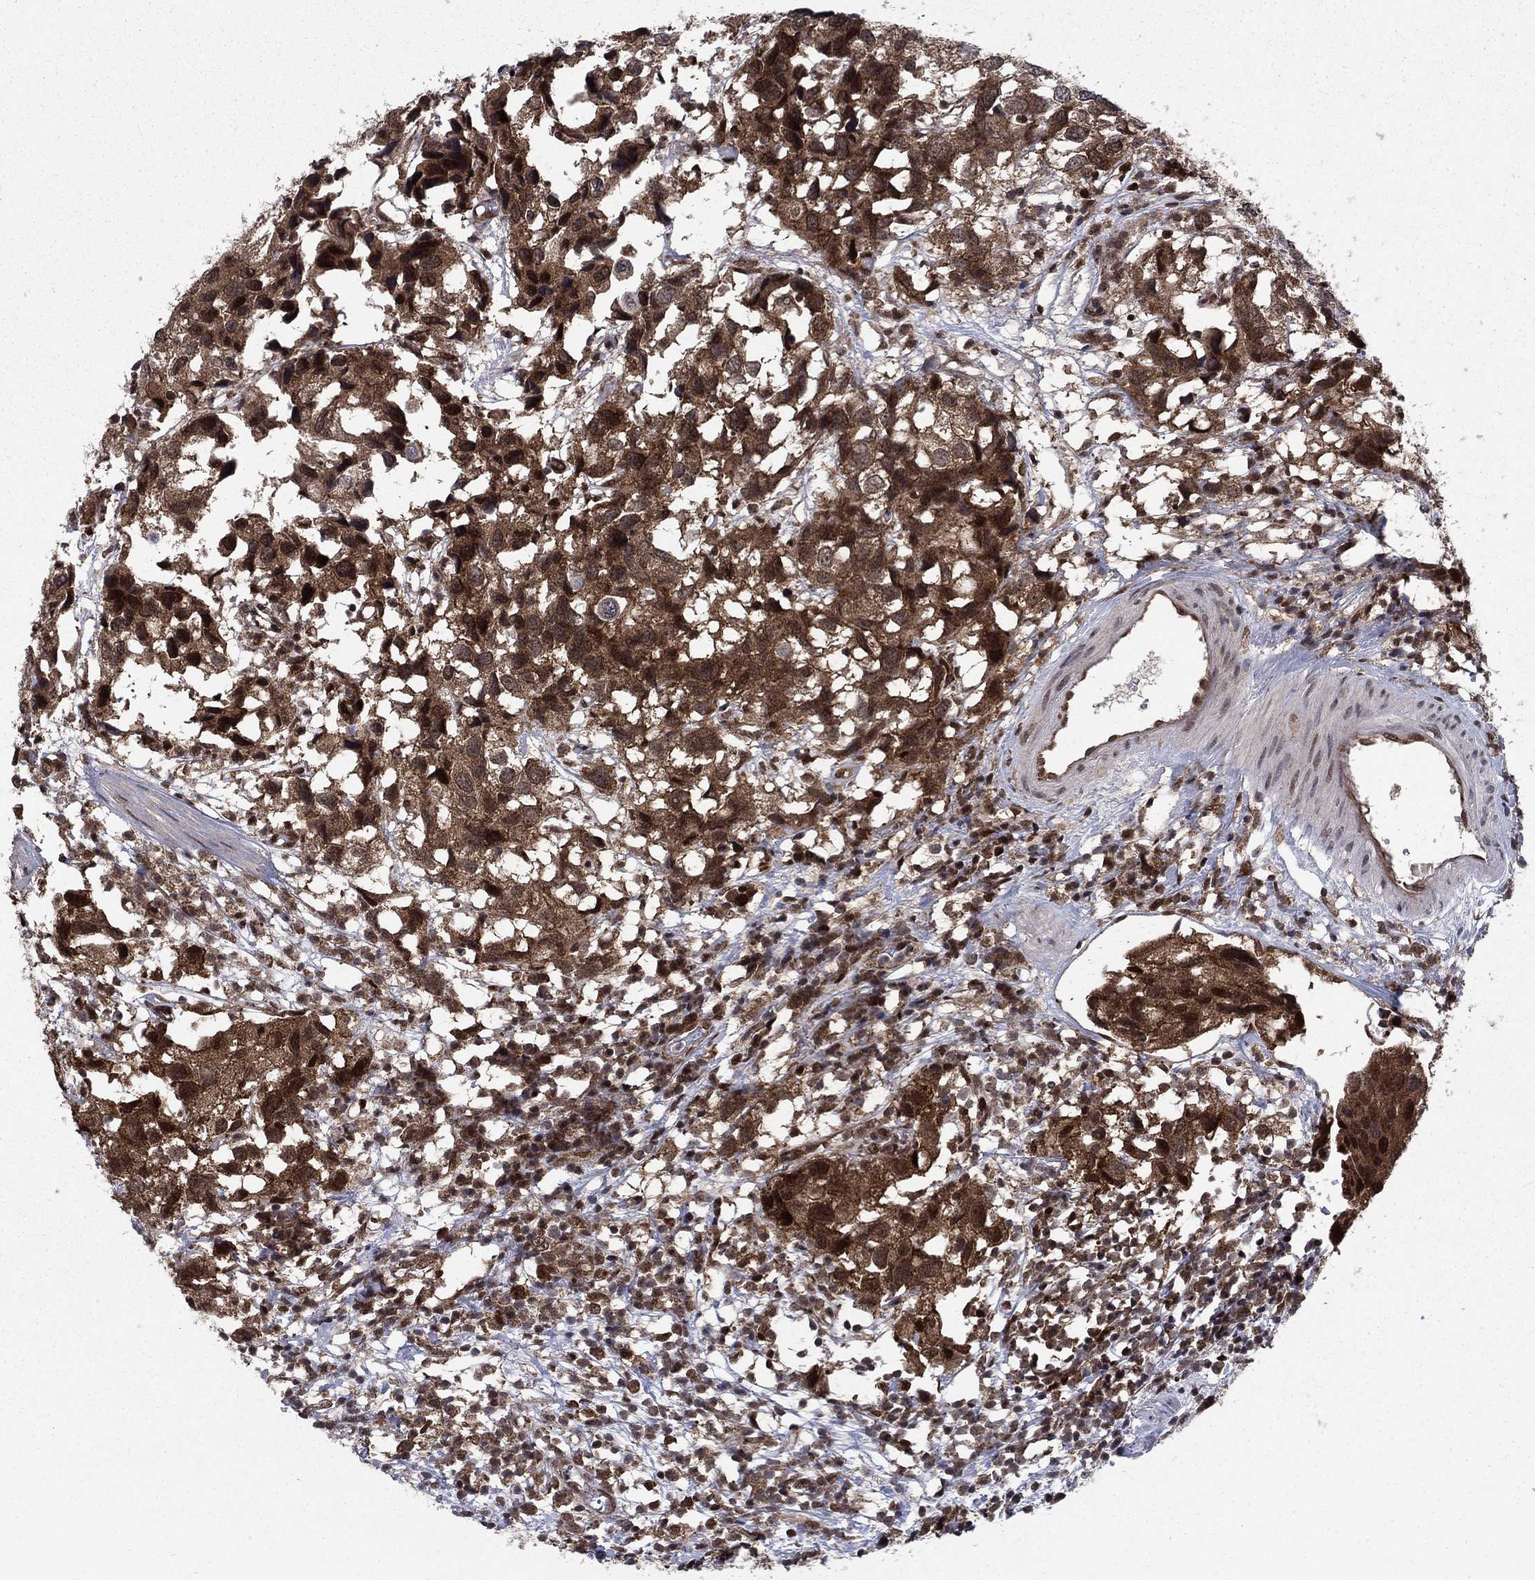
{"staining": {"intensity": "moderate", "quantity": "25%-75%", "location": "cytoplasmic/membranous,nuclear"}, "tissue": "urothelial cancer", "cell_type": "Tumor cells", "image_type": "cancer", "snomed": [{"axis": "morphology", "description": "Urothelial carcinoma, High grade"}, {"axis": "topography", "description": "Urinary bladder"}], "caption": "There is medium levels of moderate cytoplasmic/membranous and nuclear expression in tumor cells of urothelial cancer, as demonstrated by immunohistochemical staining (brown color).", "gene": "DNAJA1", "patient": {"sex": "male", "age": 79}}